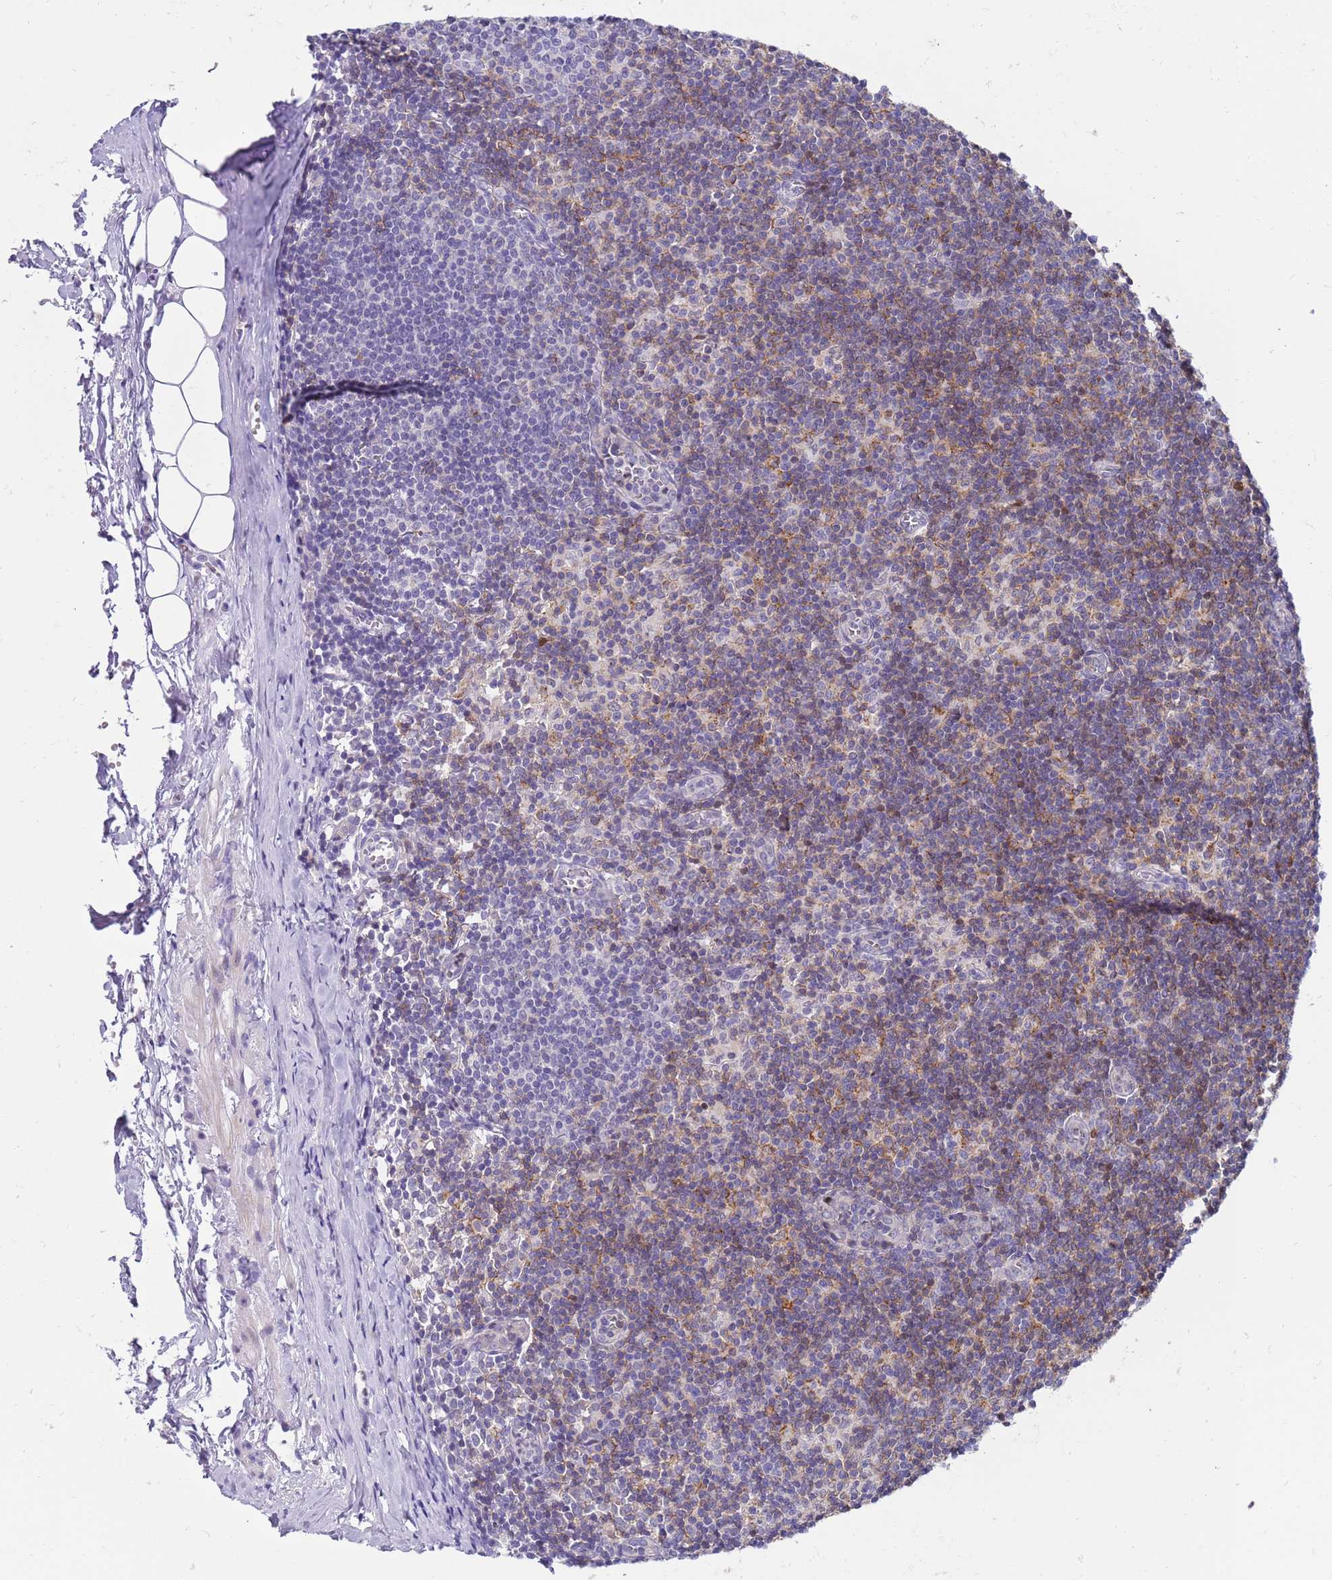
{"staining": {"intensity": "moderate", "quantity": "<25%", "location": "cytoplasmic/membranous"}, "tissue": "lymph node", "cell_type": "Germinal center cells", "image_type": "normal", "snomed": [{"axis": "morphology", "description": "Normal tissue, NOS"}, {"axis": "topography", "description": "Lymph node"}], "caption": "Brown immunohistochemical staining in unremarkable lymph node displays moderate cytoplasmic/membranous staining in about <25% of germinal center cells. (IHC, brightfield microscopy, high magnification).", "gene": "STK25", "patient": {"sex": "female", "age": 42}}